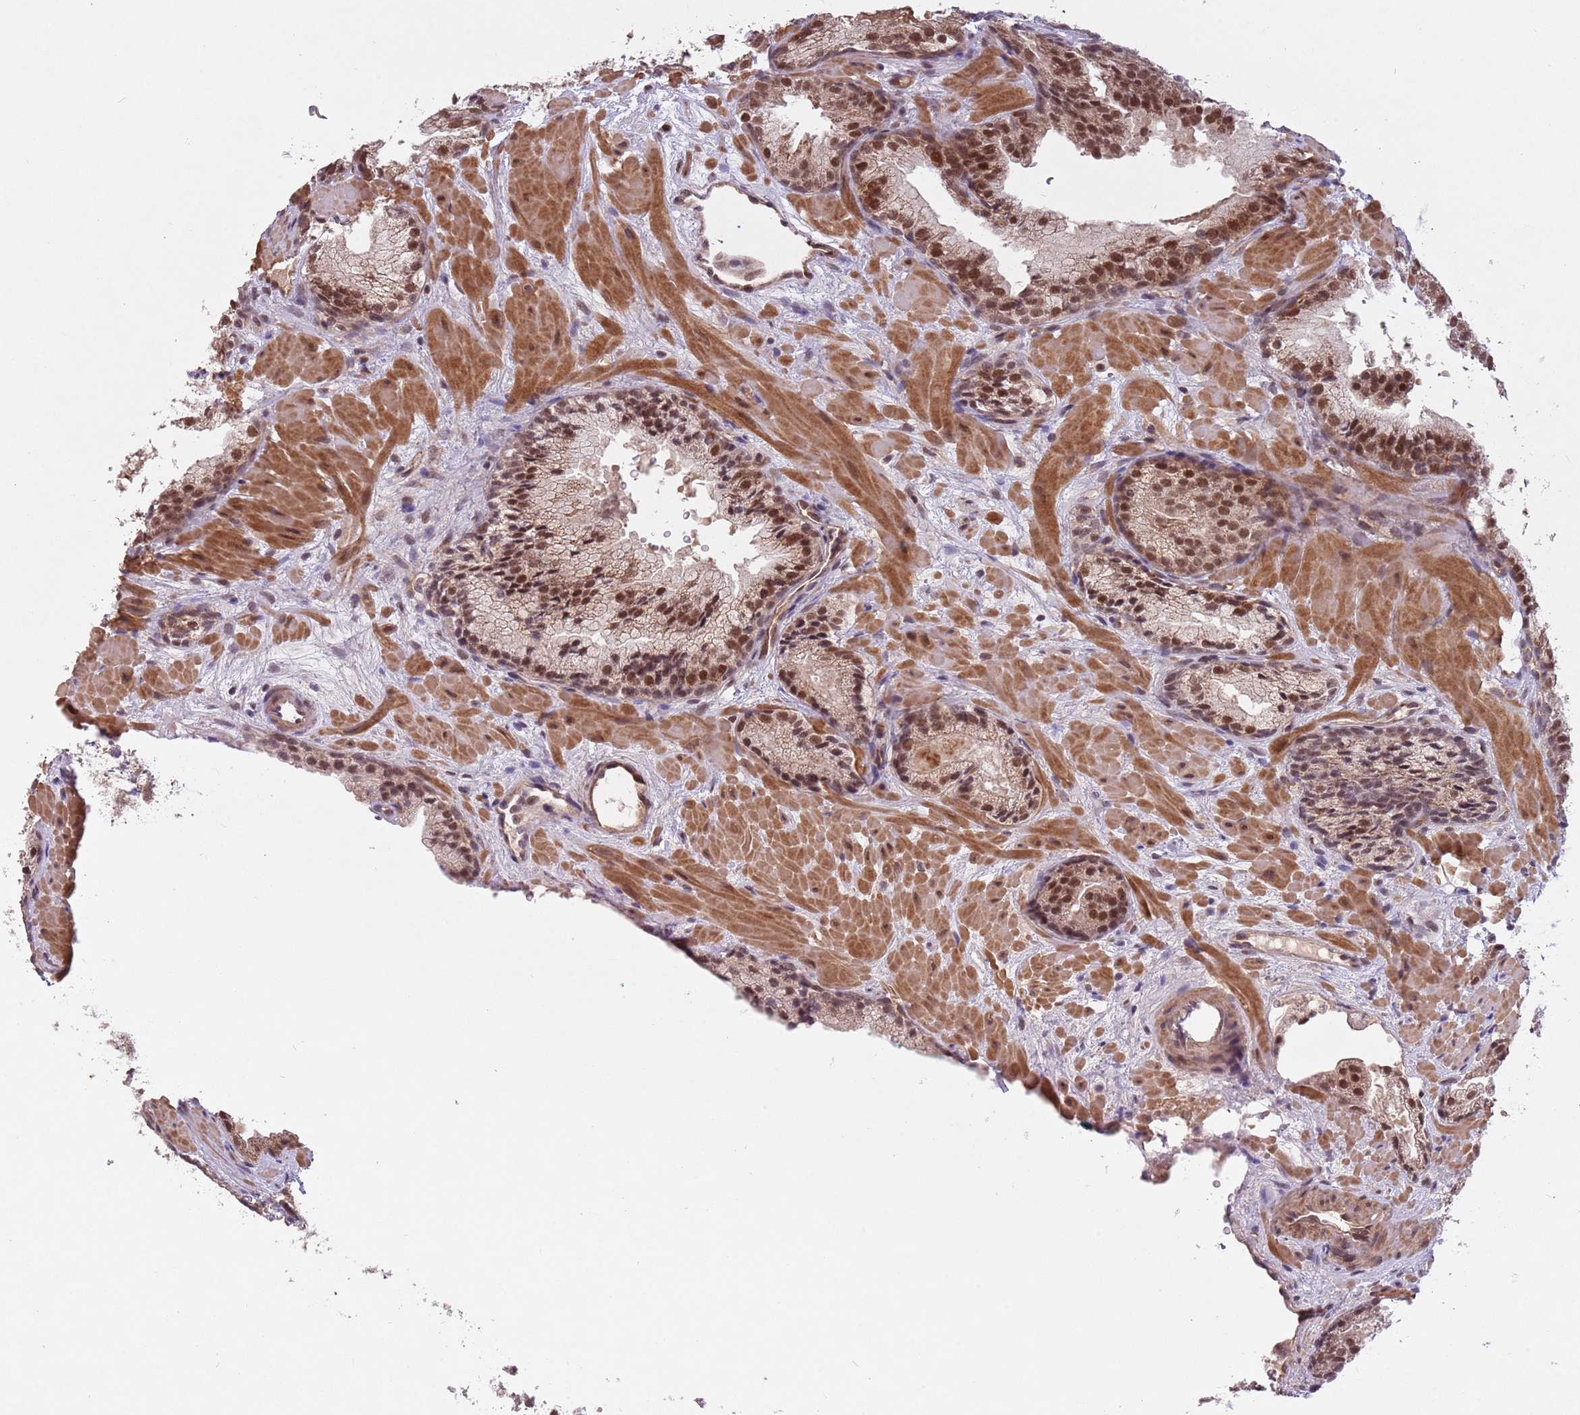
{"staining": {"intensity": "strong", "quantity": ">75%", "location": "nuclear"}, "tissue": "prostate cancer", "cell_type": "Tumor cells", "image_type": "cancer", "snomed": [{"axis": "morphology", "description": "Adenocarcinoma, High grade"}, {"axis": "topography", "description": "Prostate"}], "caption": "Immunohistochemical staining of human prostate cancer exhibits high levels of strong nuclear expression in approximately >75% of tumor cells.", "gene": "SUDS3", "patient": {"sex": "male", "age": 60}}